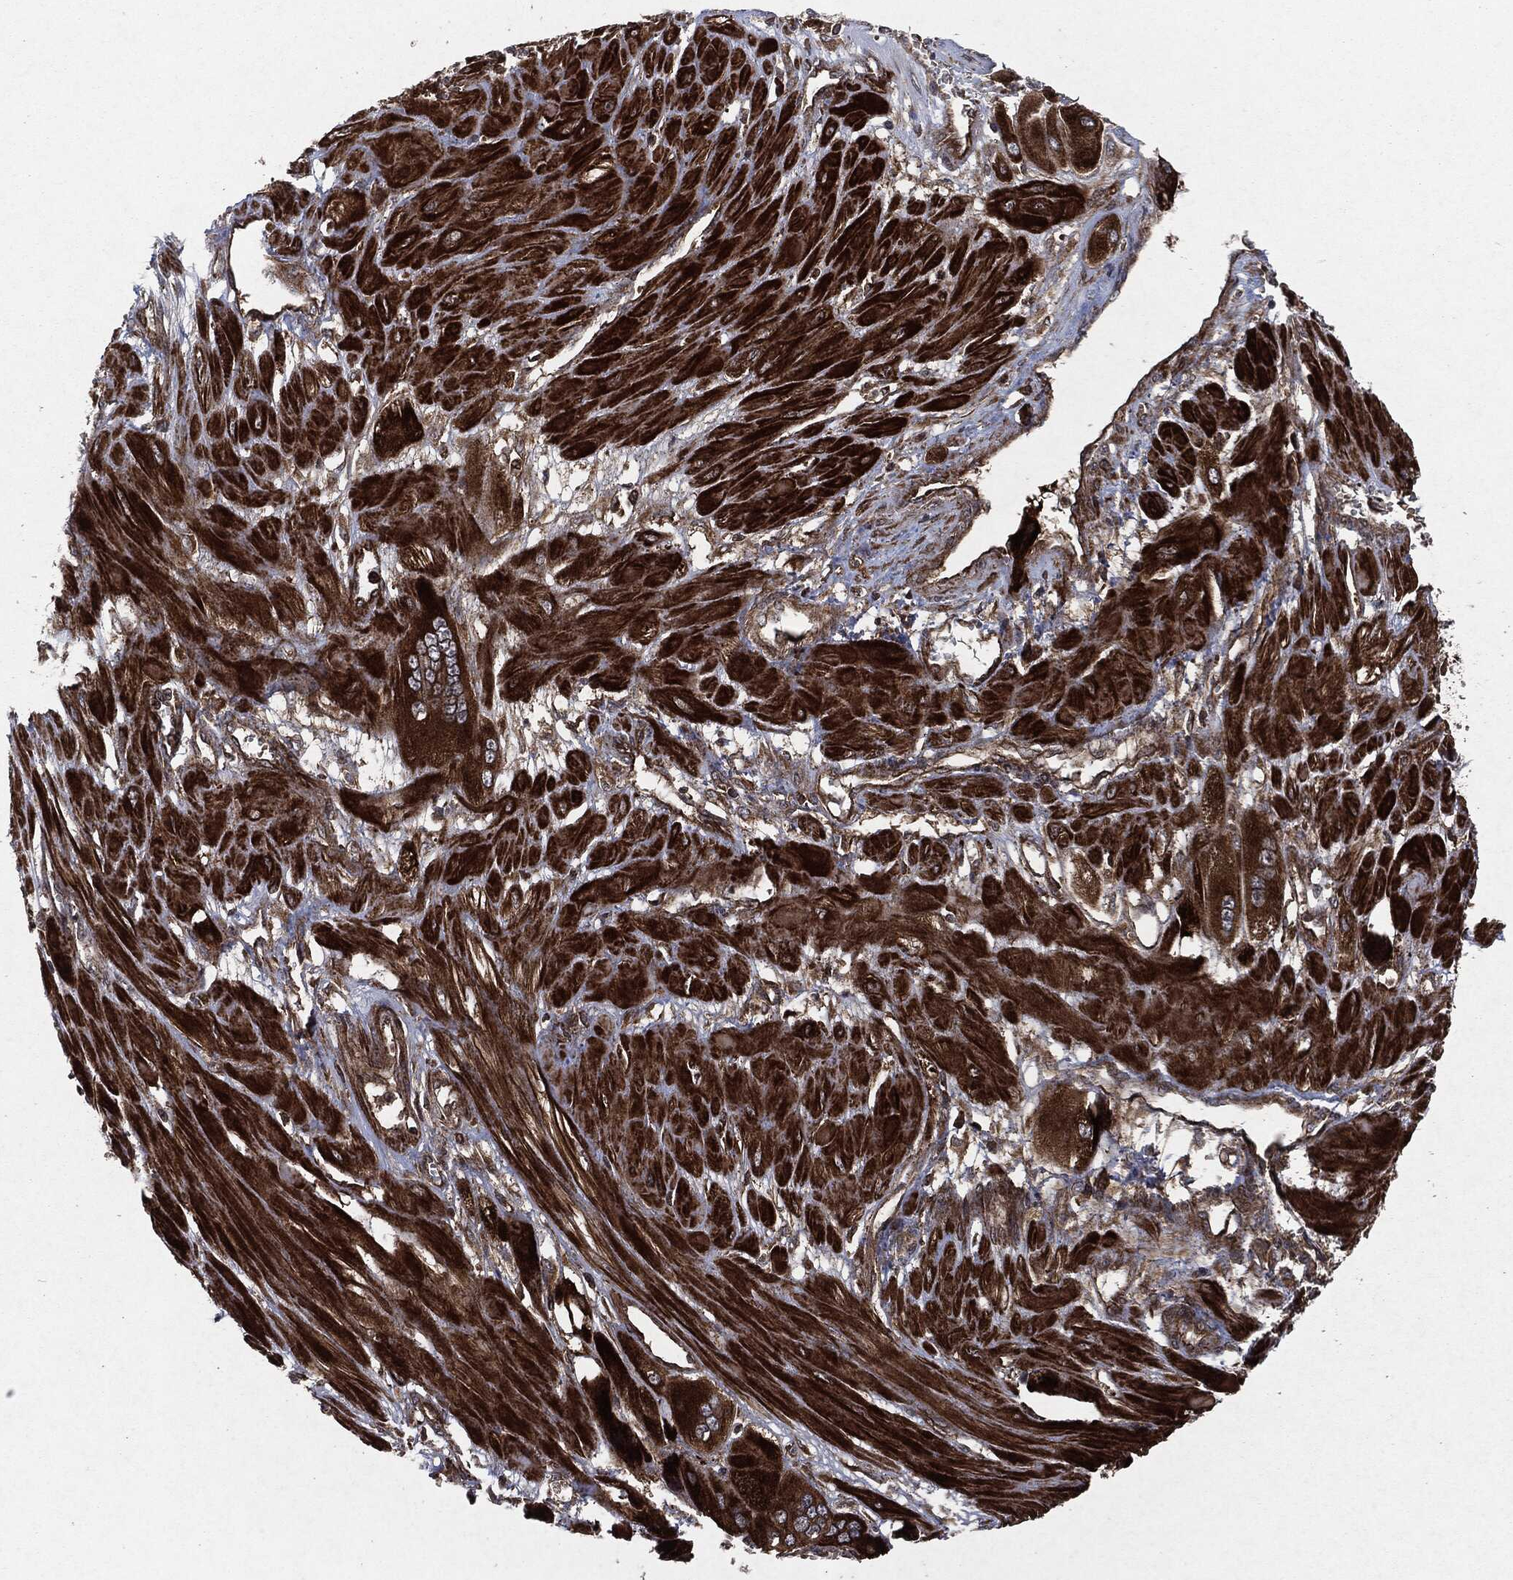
{"staining": {"intensity": "strong", "quantity": ">75%", "location": "cytoplasmic/membranous"}, "tissue": "cervical cancer", "cell_type": "Tumor cells", "image_type": "cancer", "snomed": [{"axis": "morphology", "description": "Squamous cell carcinoma, NOS"}, {"axis": "topography", "description": "Cervix"}], "caption": "Immunohistochemical staining of cervical cancer (squamous cell carcinoma) exhibits high levels of strong cytoplasmic/membranous protein expression in about >75% of tumor cells.", "gene": "RAF1", "patient": {"sex": "female", "age": 34}}